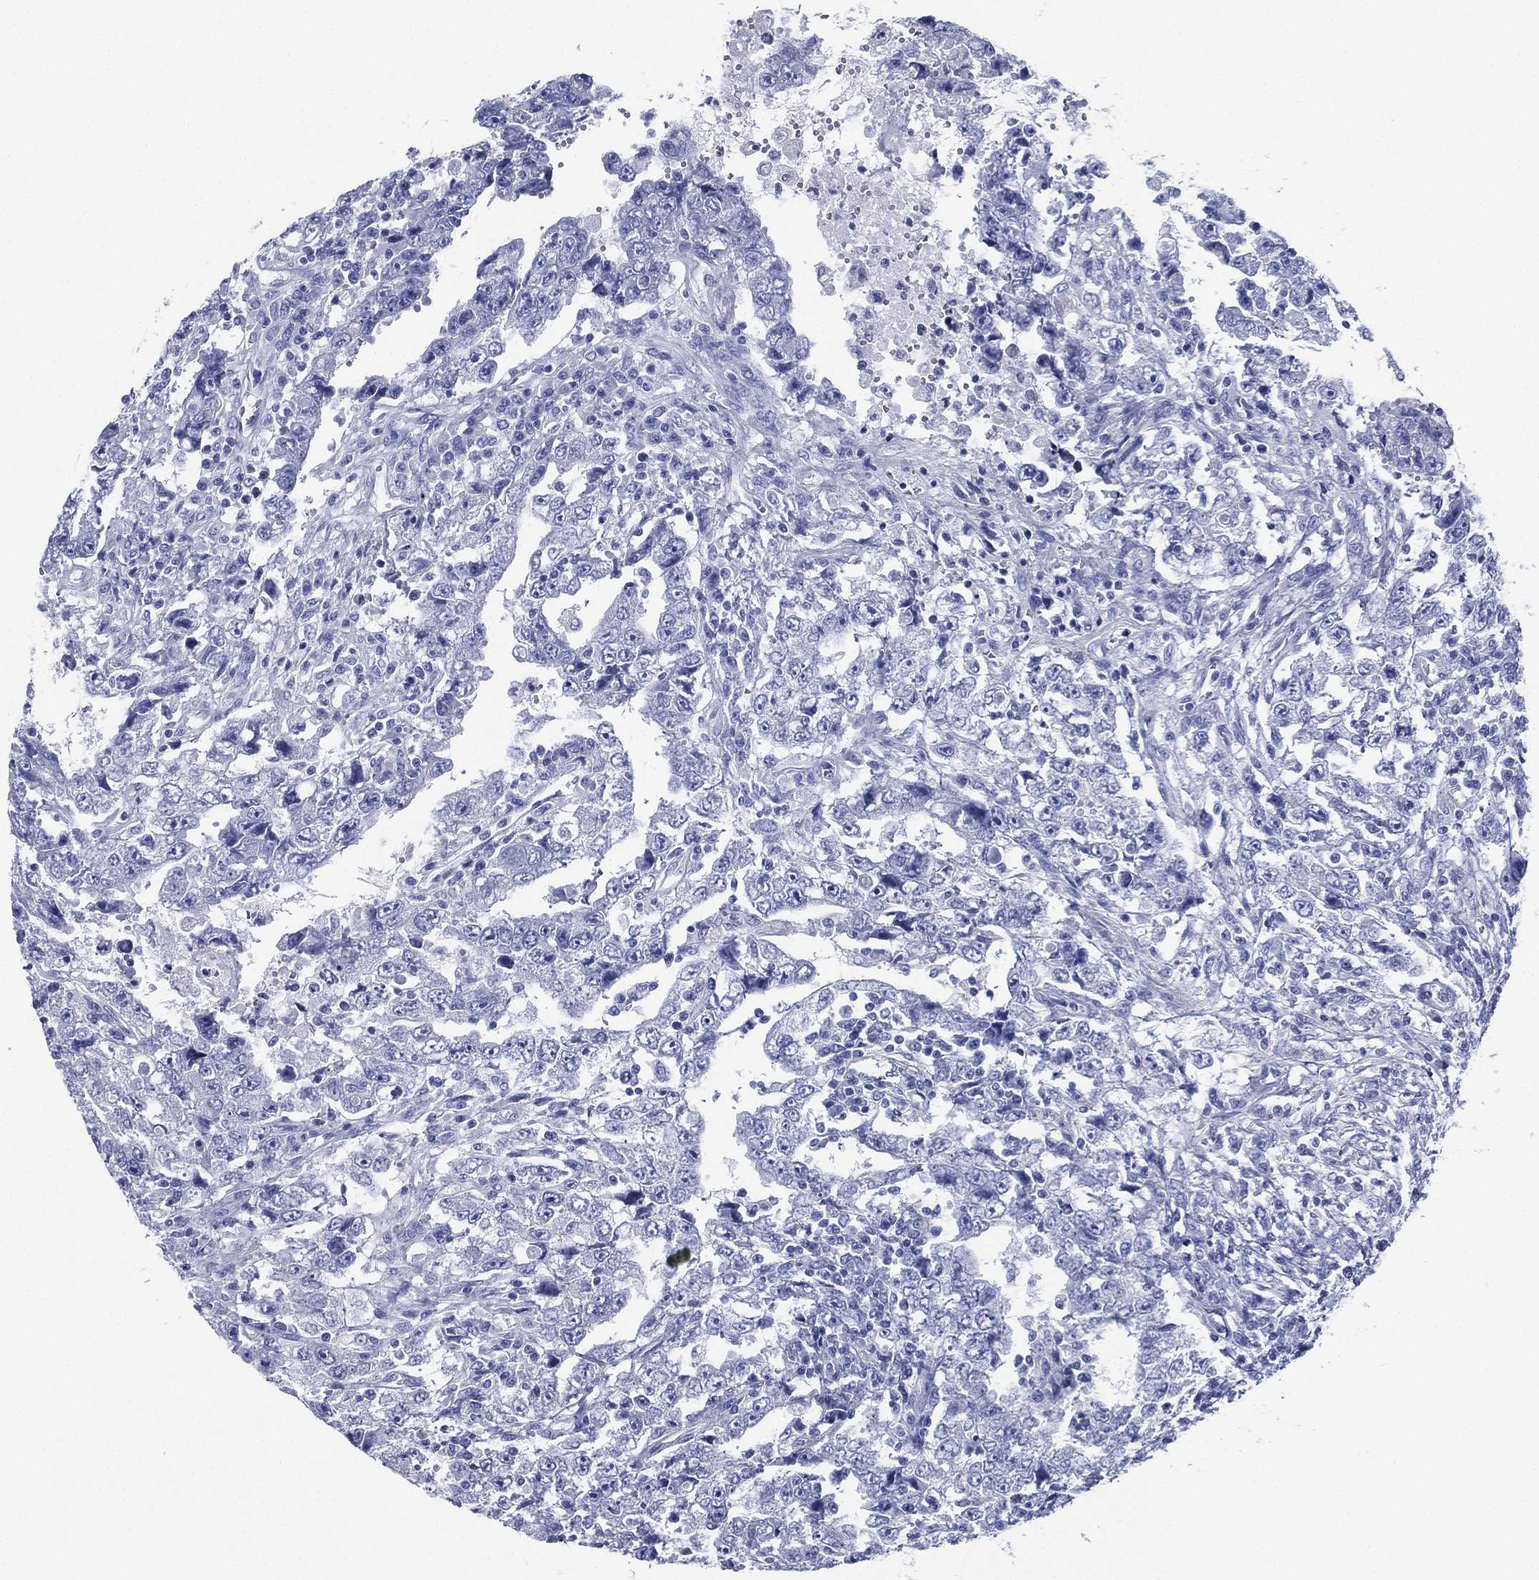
{"staining": {"intensity": "negative", "quantity": "none", "location": "none"}, "tissue": "testis cancer", "cell_type": "Tumor cells", "image_type": "cancer", "snomed": [{"axis": "morphology", "description": "Carcinoma, Embryonal, NOS"}, {"axis": "topography", "description": "Testis"}], "caption": "Protein analysis of embryonal carcinoma (testis) demonstrates no significant positivity in tumor cells. Brightfield microscopy of immunohistochemistry stained with DAB (3,3'-diaminobenzidine) (brown) and hematoxylin (blue), captured at high magnification.", "gene": "RSPH4A", "patient": {"sex": "male", "age": 26}}